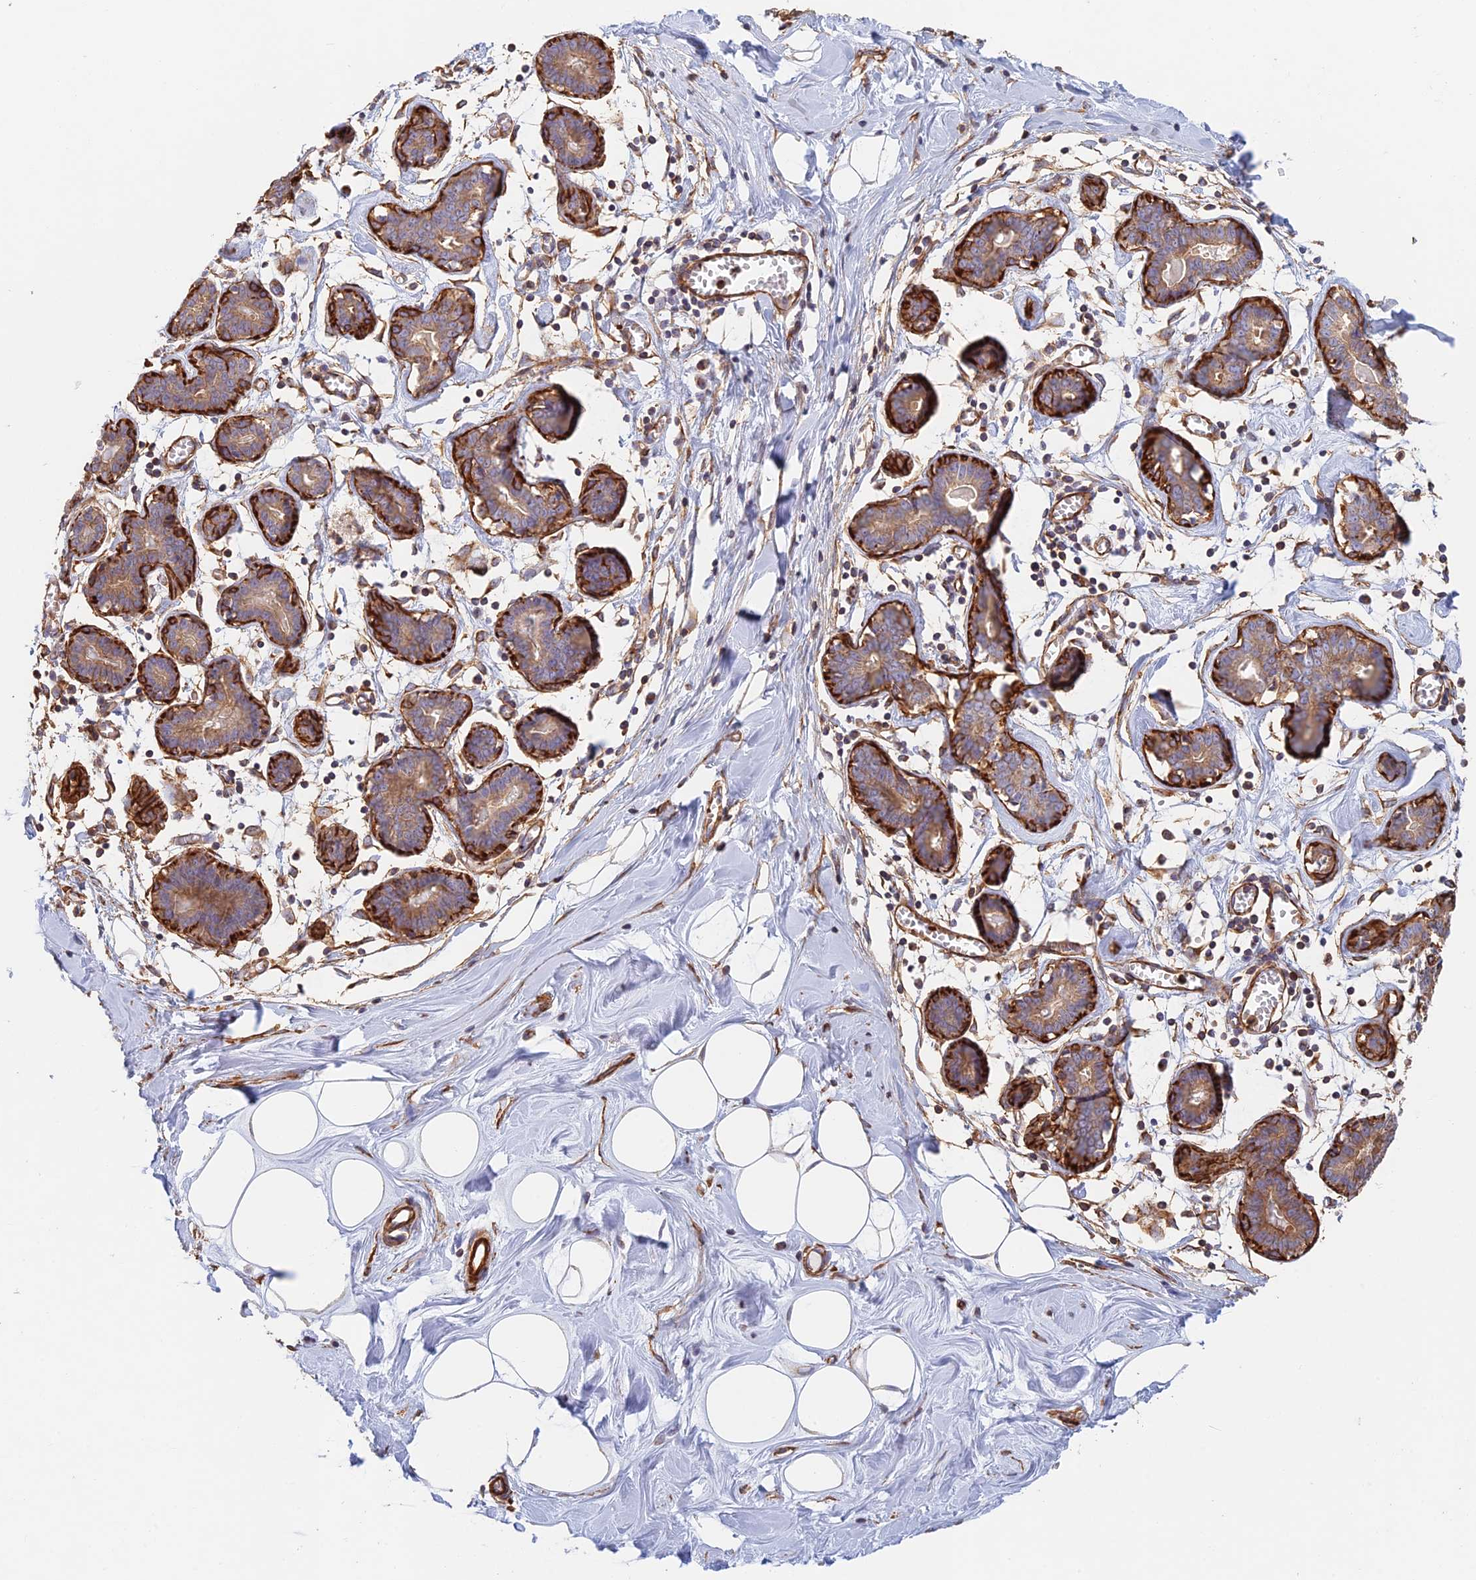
{"staining": {"intensity": "negative", "quantity": "none", "location": "none"}, "tissue": "breast", "cell_type": "Adipocytes", "image_type": "normal", "snomed": [{"axis": "morphology", "description": "Normal tissue, NOS"}, {"axis": "topography", "description": "Breast"}], "caption": "Micrograph shows no significant protein expression in adipocytes of unremarkable breast.", "gene": "PAK4", "patient": {"sex": "female", "age": 27}}